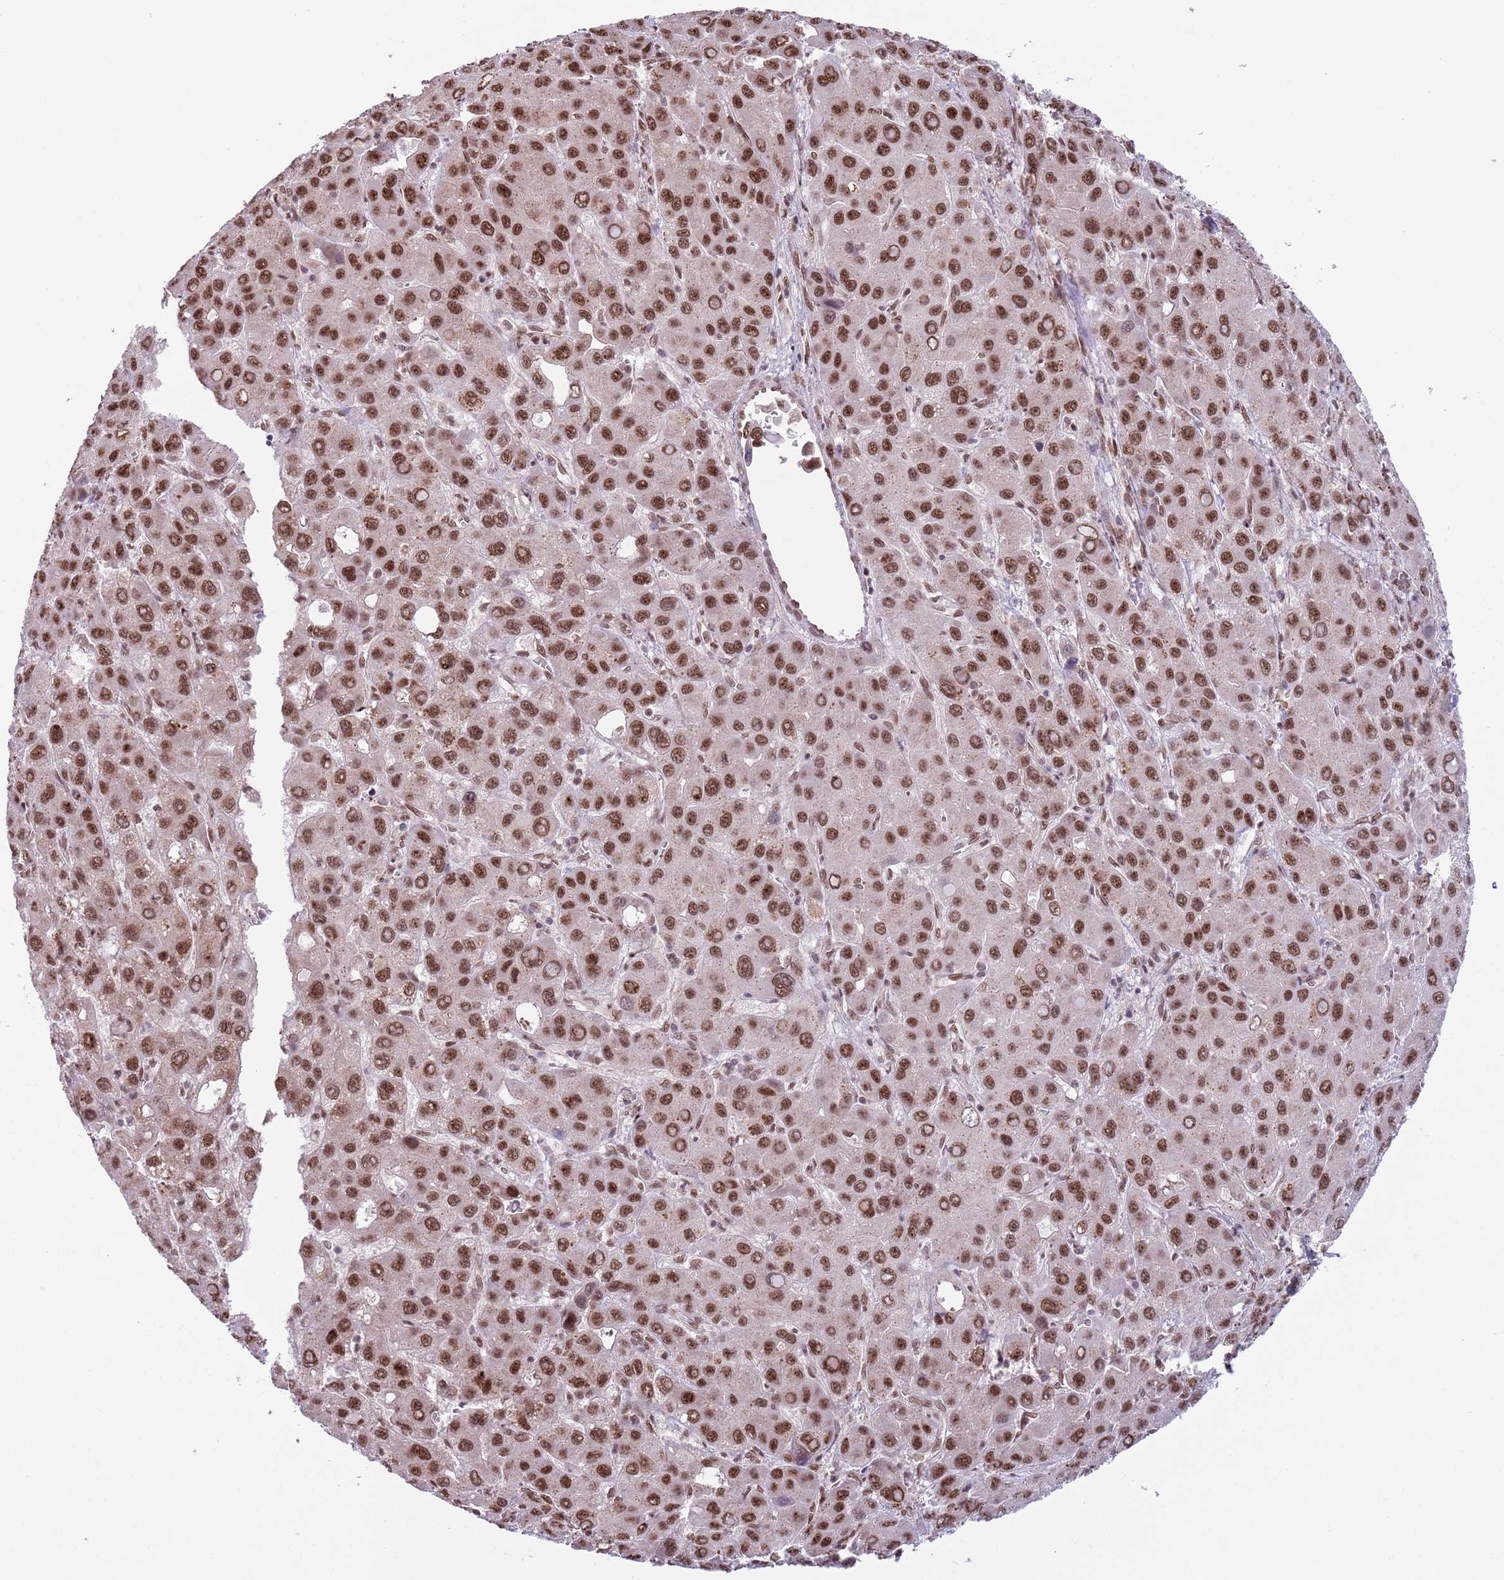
{"staining": {"intensity": "strong", "quantity": ">75%", "location": "nuclear"}, "tissue": "liver cancer", "cell_type": "Tumor cells", "image_type": "cancer", "snomed": [{"axis": "morphology", "description": "Carcinoma, Hepatocellular, NOS"}, {"axis": "topography", "description": "Liver"}], "caption": "IHC (DAB (3,3'-diaminobenzidine)) staining of human liver cancer (hepatocellular carcinoma) shows strong nuclear protein expression in approximately >75% of tumor cells.", "gene": "SIPA1L3", "patient": {"sex": "male", "age": 55}}